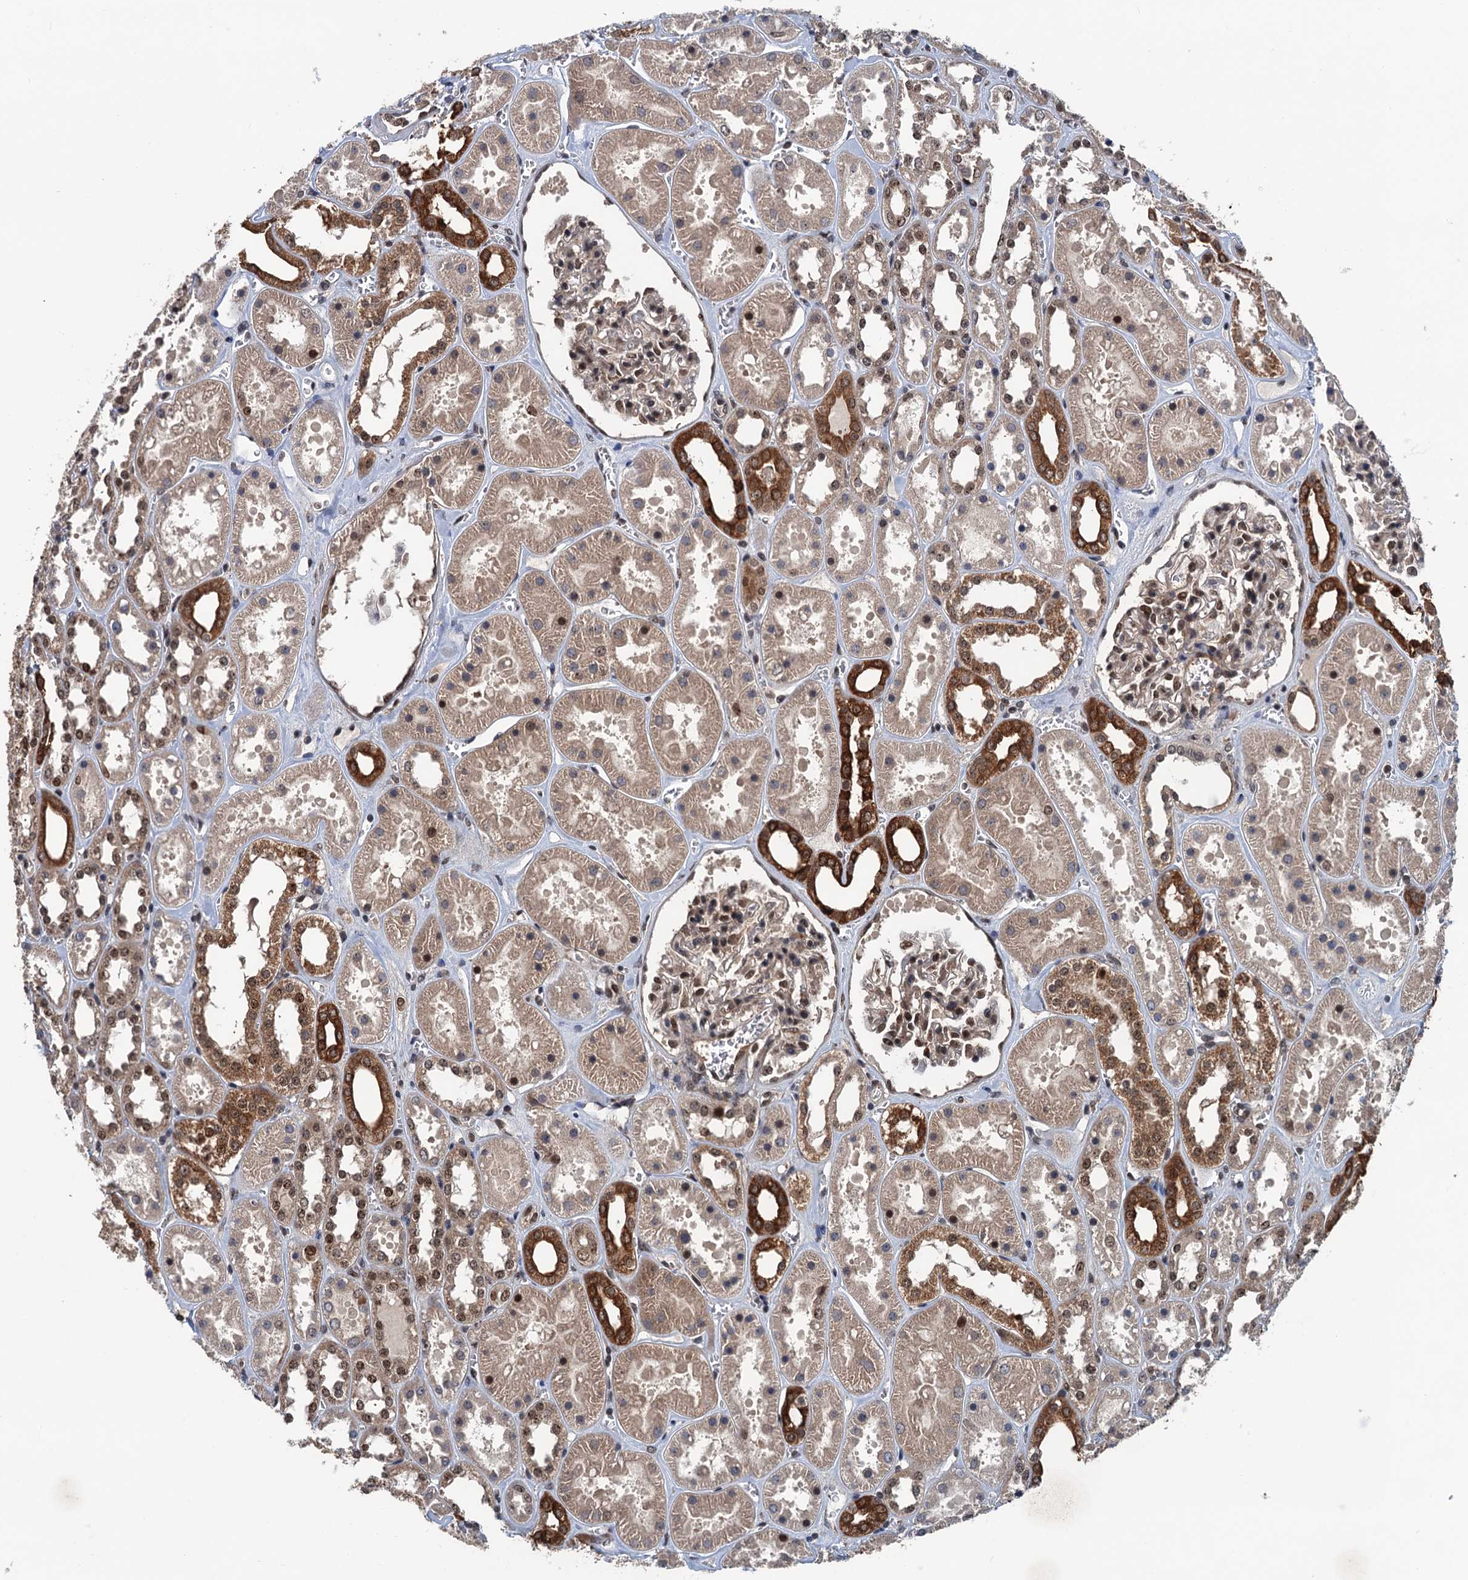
{"staining": {"intensity": "moderate", "quantity": "25%-75%", "location": "cytoplasmic/membranous,nuclear"}, "tissue": "kidney", "cell_type": "Cells in glomeruli", "image_type": "normal", "snomed": [{"axis": "morphology", "description": "Normal tissue, NOS"}, {"axis": "topography", "description": "Kidney"}], "caption": "Immunohistochemistry (IHC) of normal kidney exhibits medium levels of moderate cytoplasmic/membranous,nuclear expression in approximately 25%-75% of cells in glomeruli.", "gene": "RASSF4", "patient": {"sex": "female", "age": 41}}